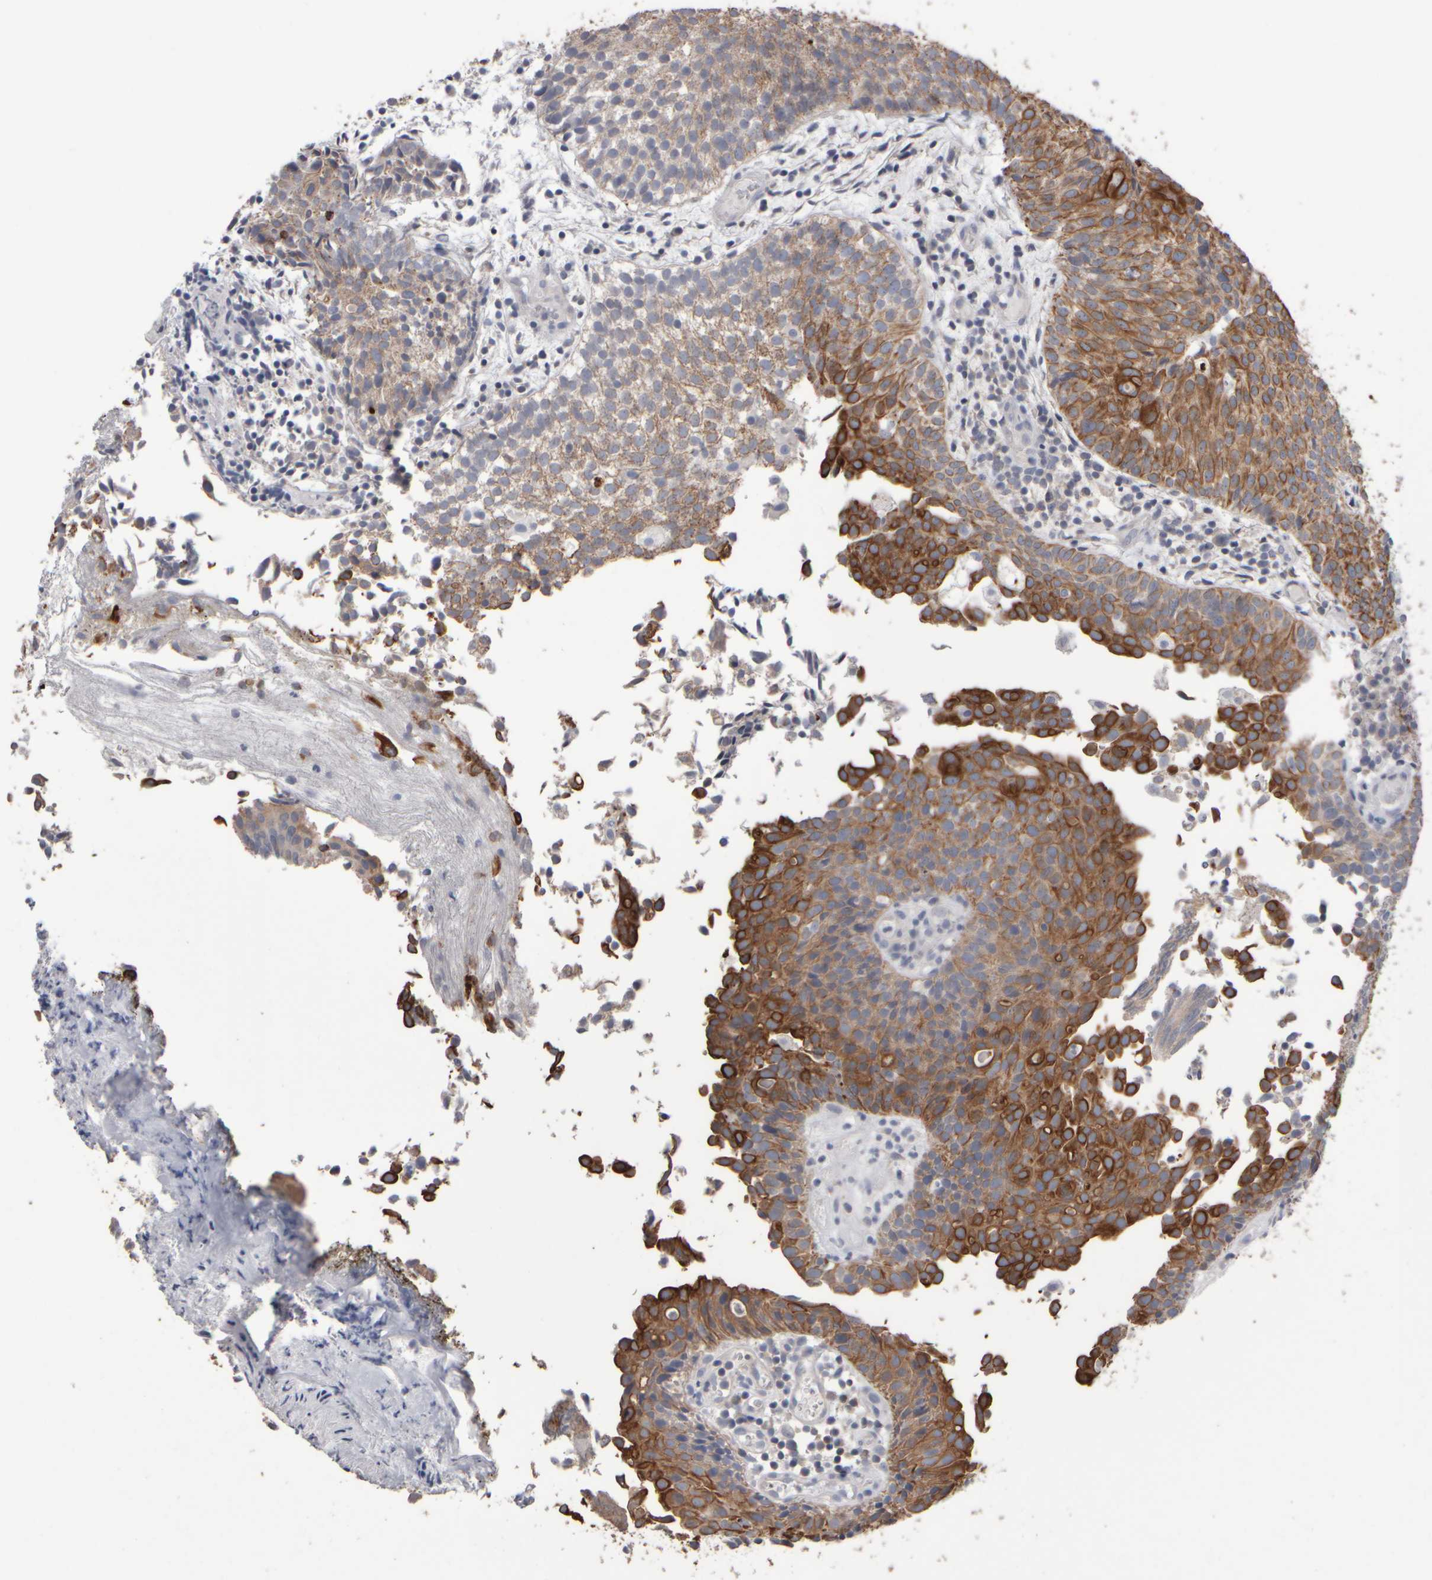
{"staining": {"intensity": "moderate", "quantity": ">75%", "location": "cytoplasmic/membranous"}, "tissue": "urothelial cancer", "cell_type": "Tumor cells", "image_type": "cancer", "snomed": [{"axis": "morphology", "description": "Urothelial carcinoma, Low grade"}, {"axis": "topography", "description": "Urinary bladder"}], "caption": "Immunohistochemical staining of human urothelial cancer displays moderate cytoplasmic/membranous protein staining in about >75% of tumor cells.", "gene": "EPHX2", "patient": {"sex": "male", "age": 86}}